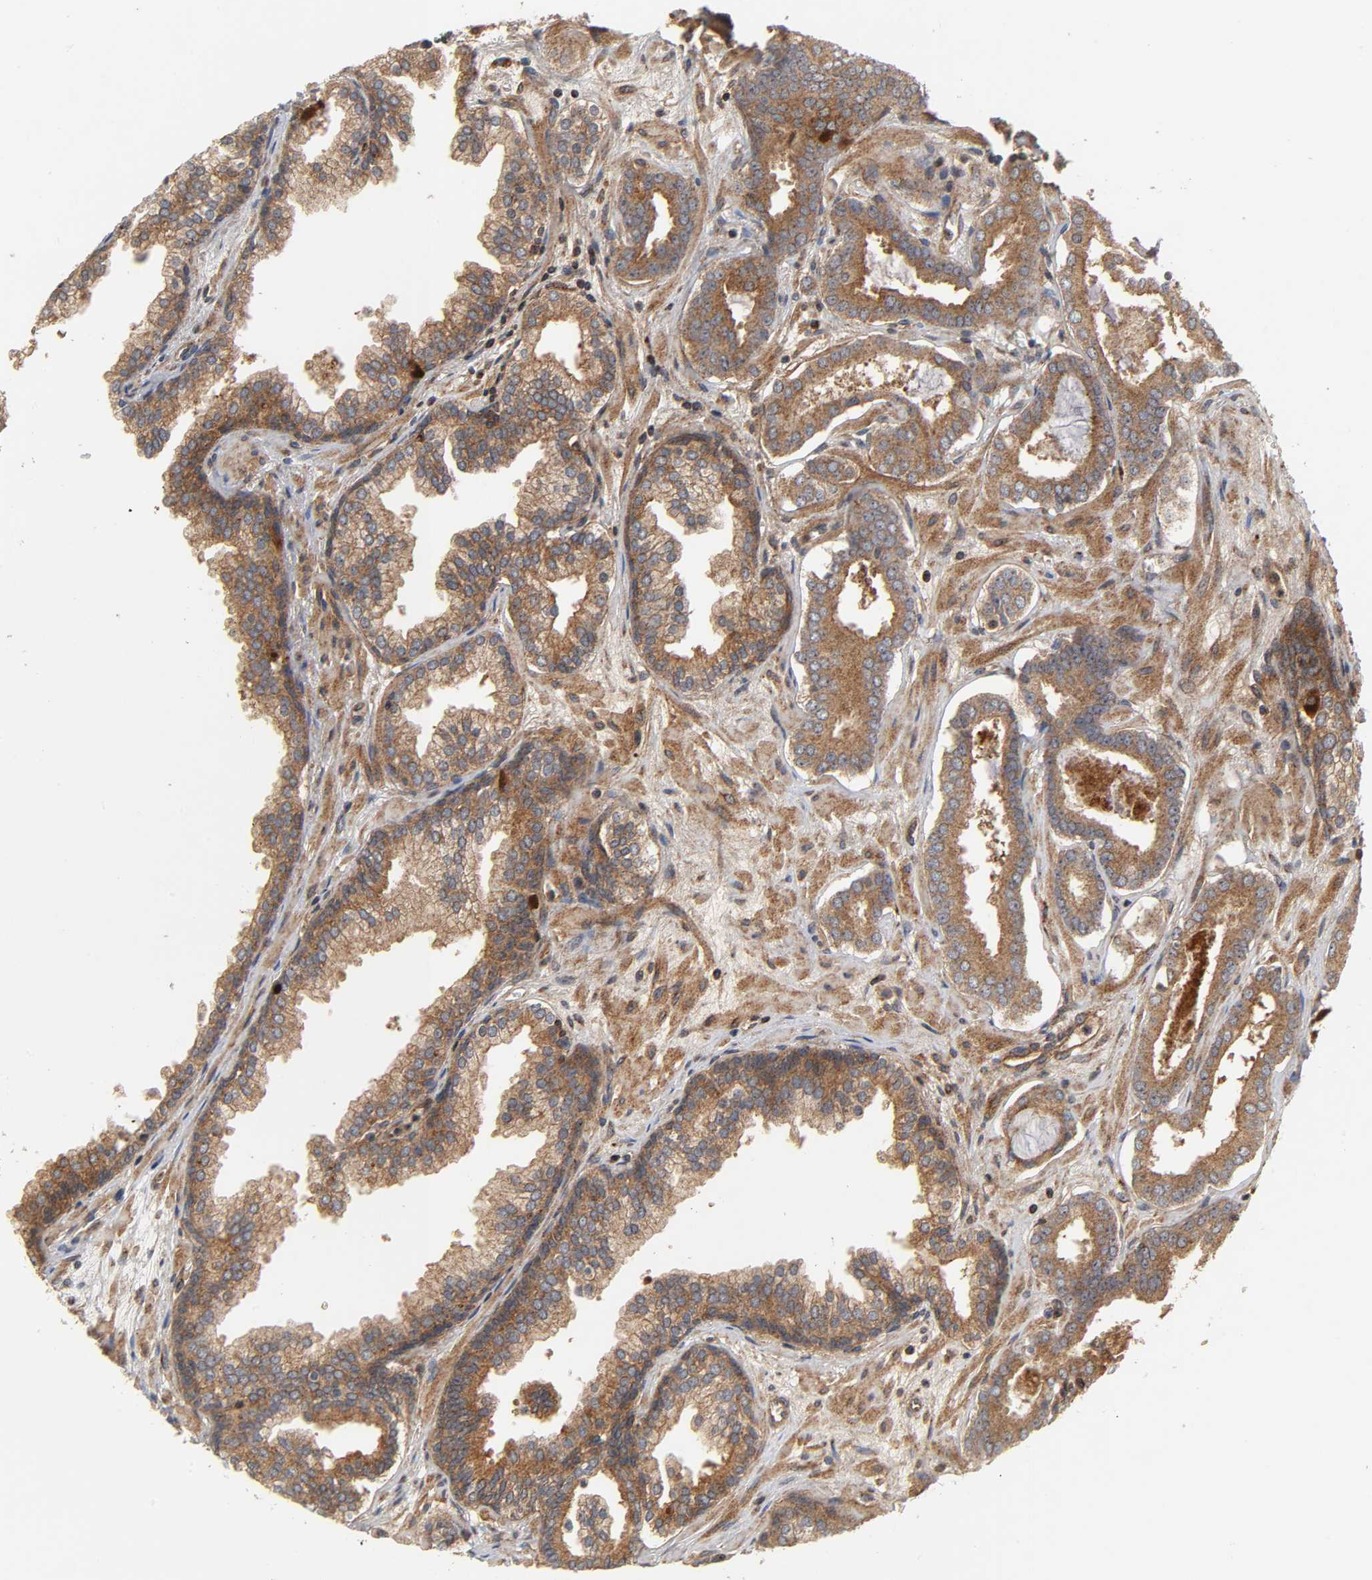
{"staining": {"intensity": "strong", "quantity": ">75%", "location": "cytoplasmic/membranous"}, "tissue": "prostate cancer", "cell_type": "Tumor cells", "image_type": "cancer", "snomed": [{"axis": "morphology", "description": "Adenocarcinoma, Low grade"}, {"axis": "topography", "description": "Prostate"}], "caption": "This is an image of immunohistochemistry (IHC) staining of prostate low-grade adenocarcinoma, which shows strong staining in the cytoplasmic/membranous of tumor cells.", "gene": "IKBKB", "patient": {"sex": "male", "age": 57}}